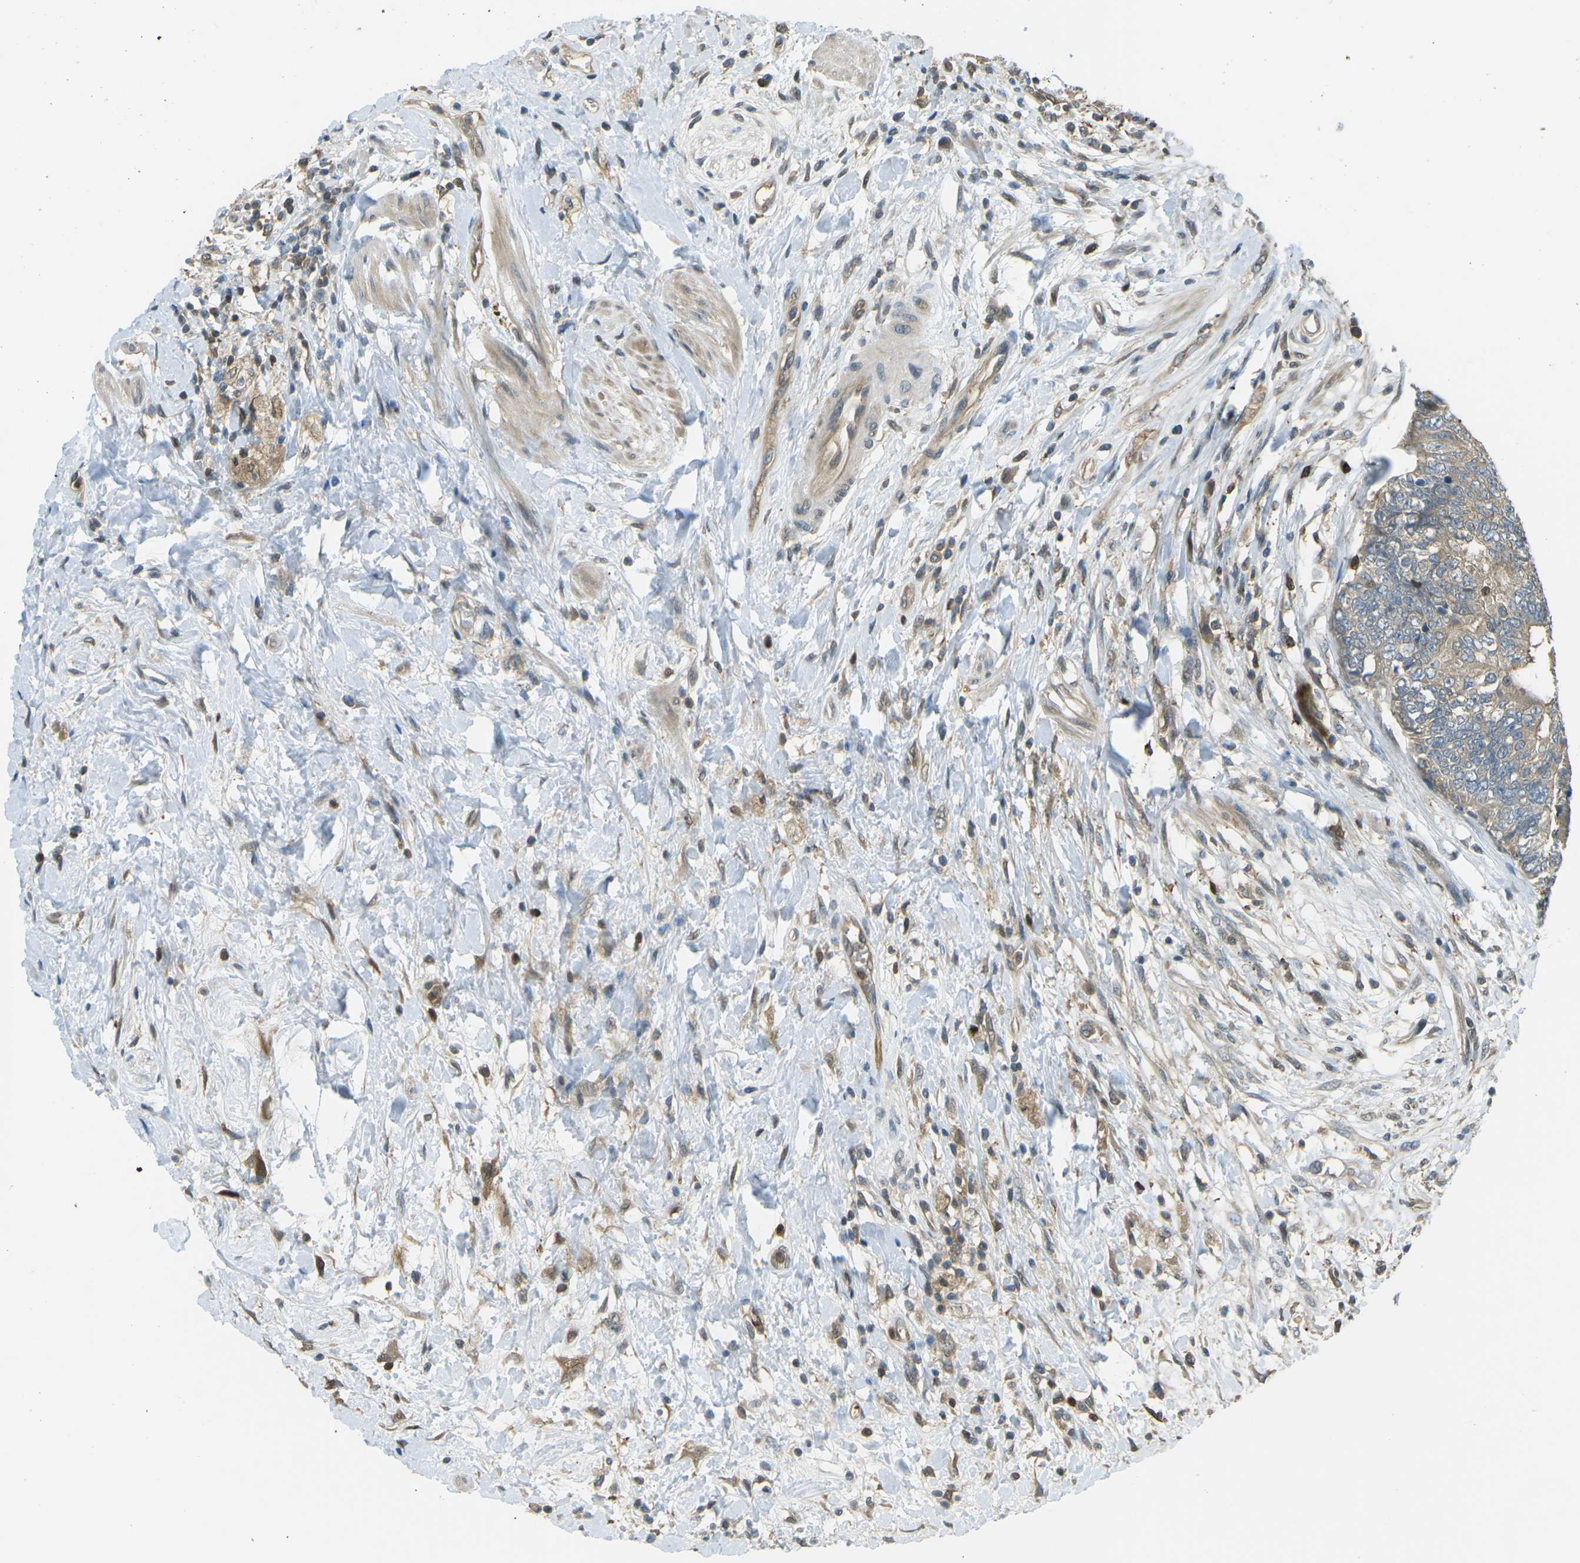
{"staining": {"intensity": "weak", "quantity": ">75%", "location": "cytoplasmic/membranous"}, "tissue": "colorectal cancer", "cell_type": "Tumor cells", "image_type": "cancer", "snomed": [{"axis": "morphology", "description": "Adenocarcinoma, NOS"}, {"axis": "topography", "description": "Rectum"}], "caption": "A high-resolution image shows IHC staining of colorectal adenocarcinoma, which shows weak cytoplasmic/membranous expression in approximately >75% of tumor cells.", "gene": "PIEZO2", "patient": {"sex": "male", "age": 51}}